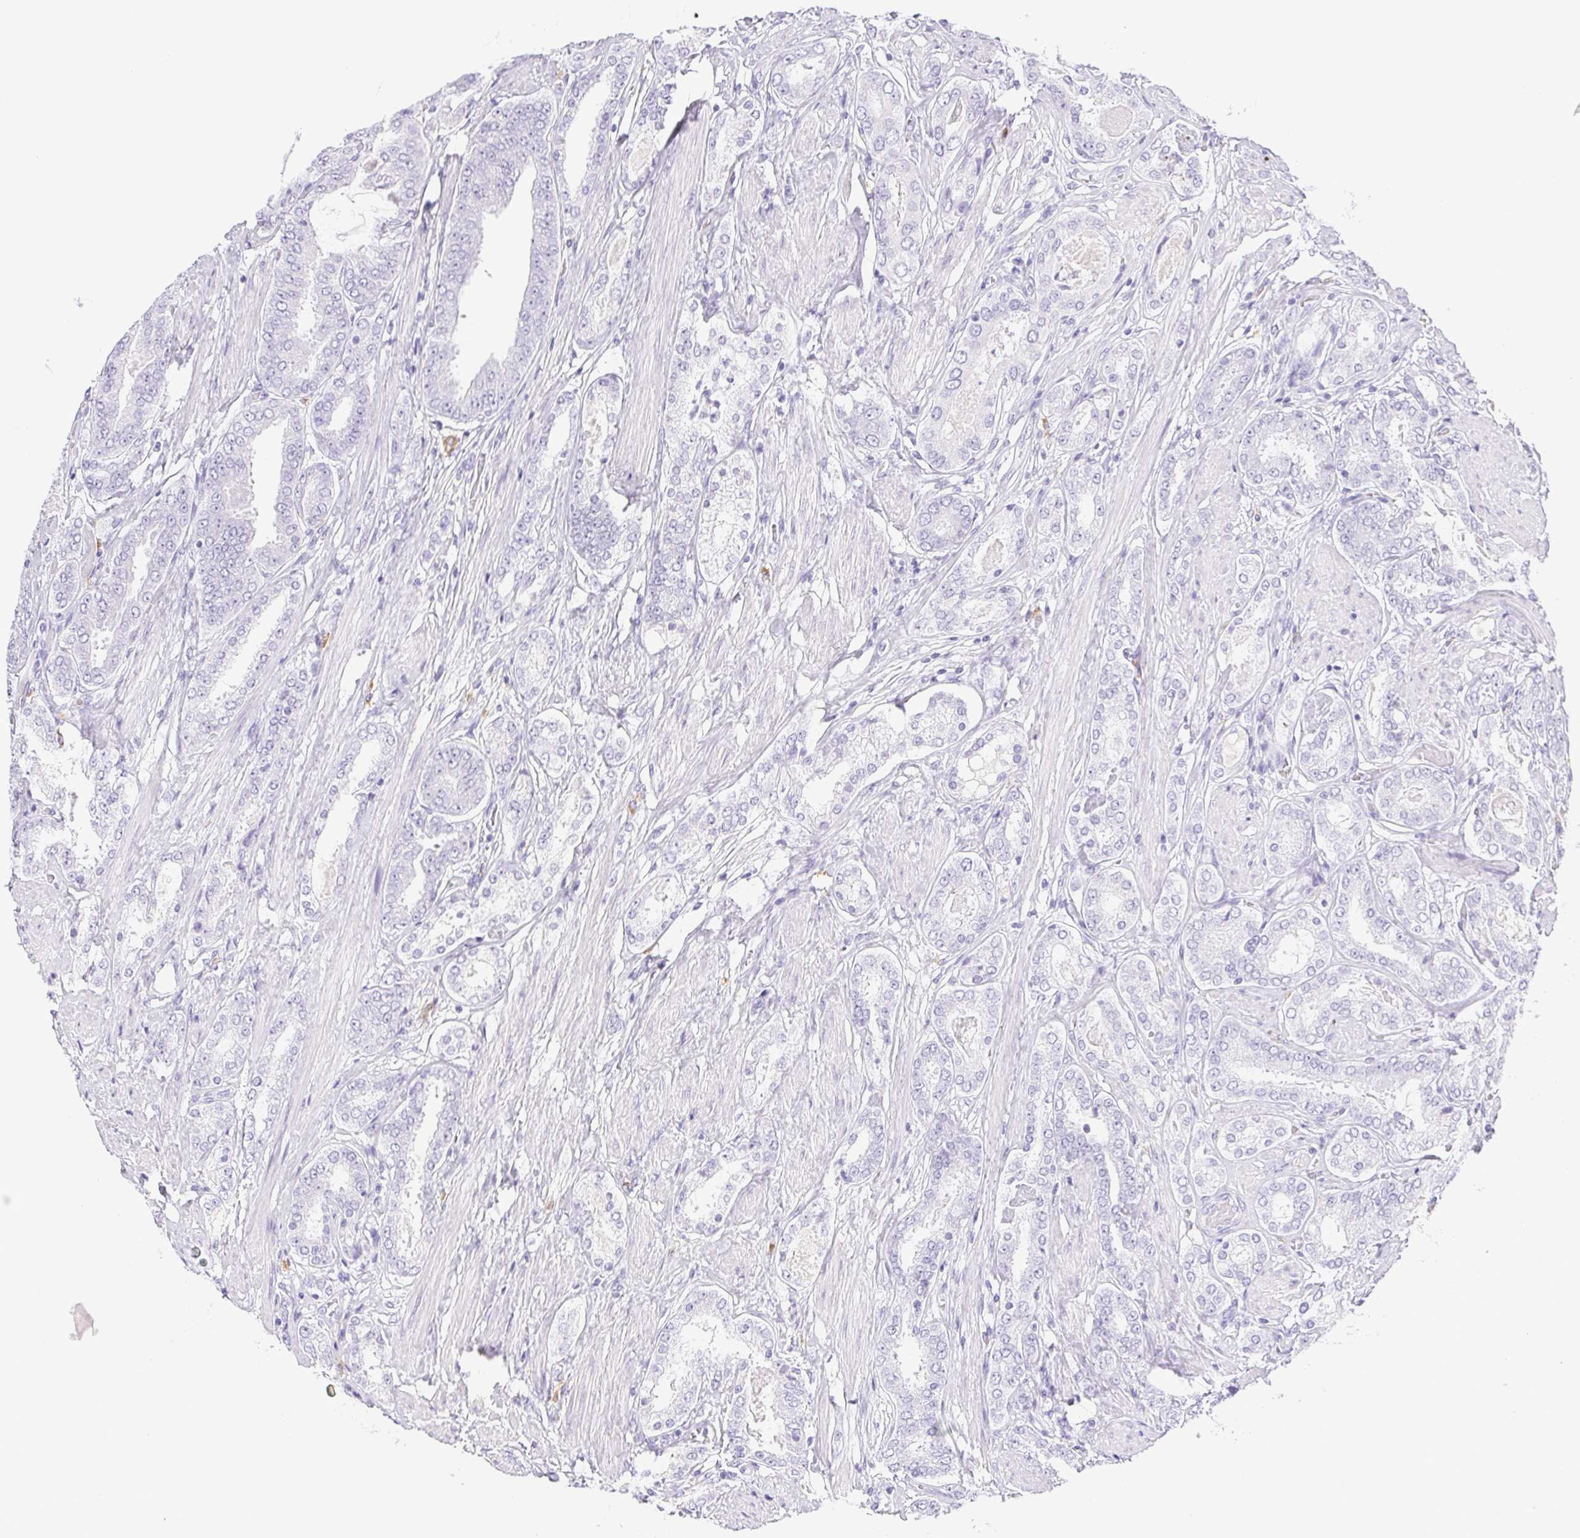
{"staining": {"intensity": "negative", "quantity": "none", "location": "none"}, "tissue": "prostate cancer", "cell_type": "Tumor cells", "image_type": "cancer", "snomed": [{"axis": "morphology", "description": "Adenocarcinoma, High grade"}, {"axis": "topography", "description": "Prostate"}], "caption": "The image shows no staining of tumor cells in prostate cancer (high-grade adenocarcinoma). (Immunohistochemistry (ihc), brightfield microscopy, high magnification).", "gene": "PAPPA2", "patient": {"sex": "male", "age": 63}}